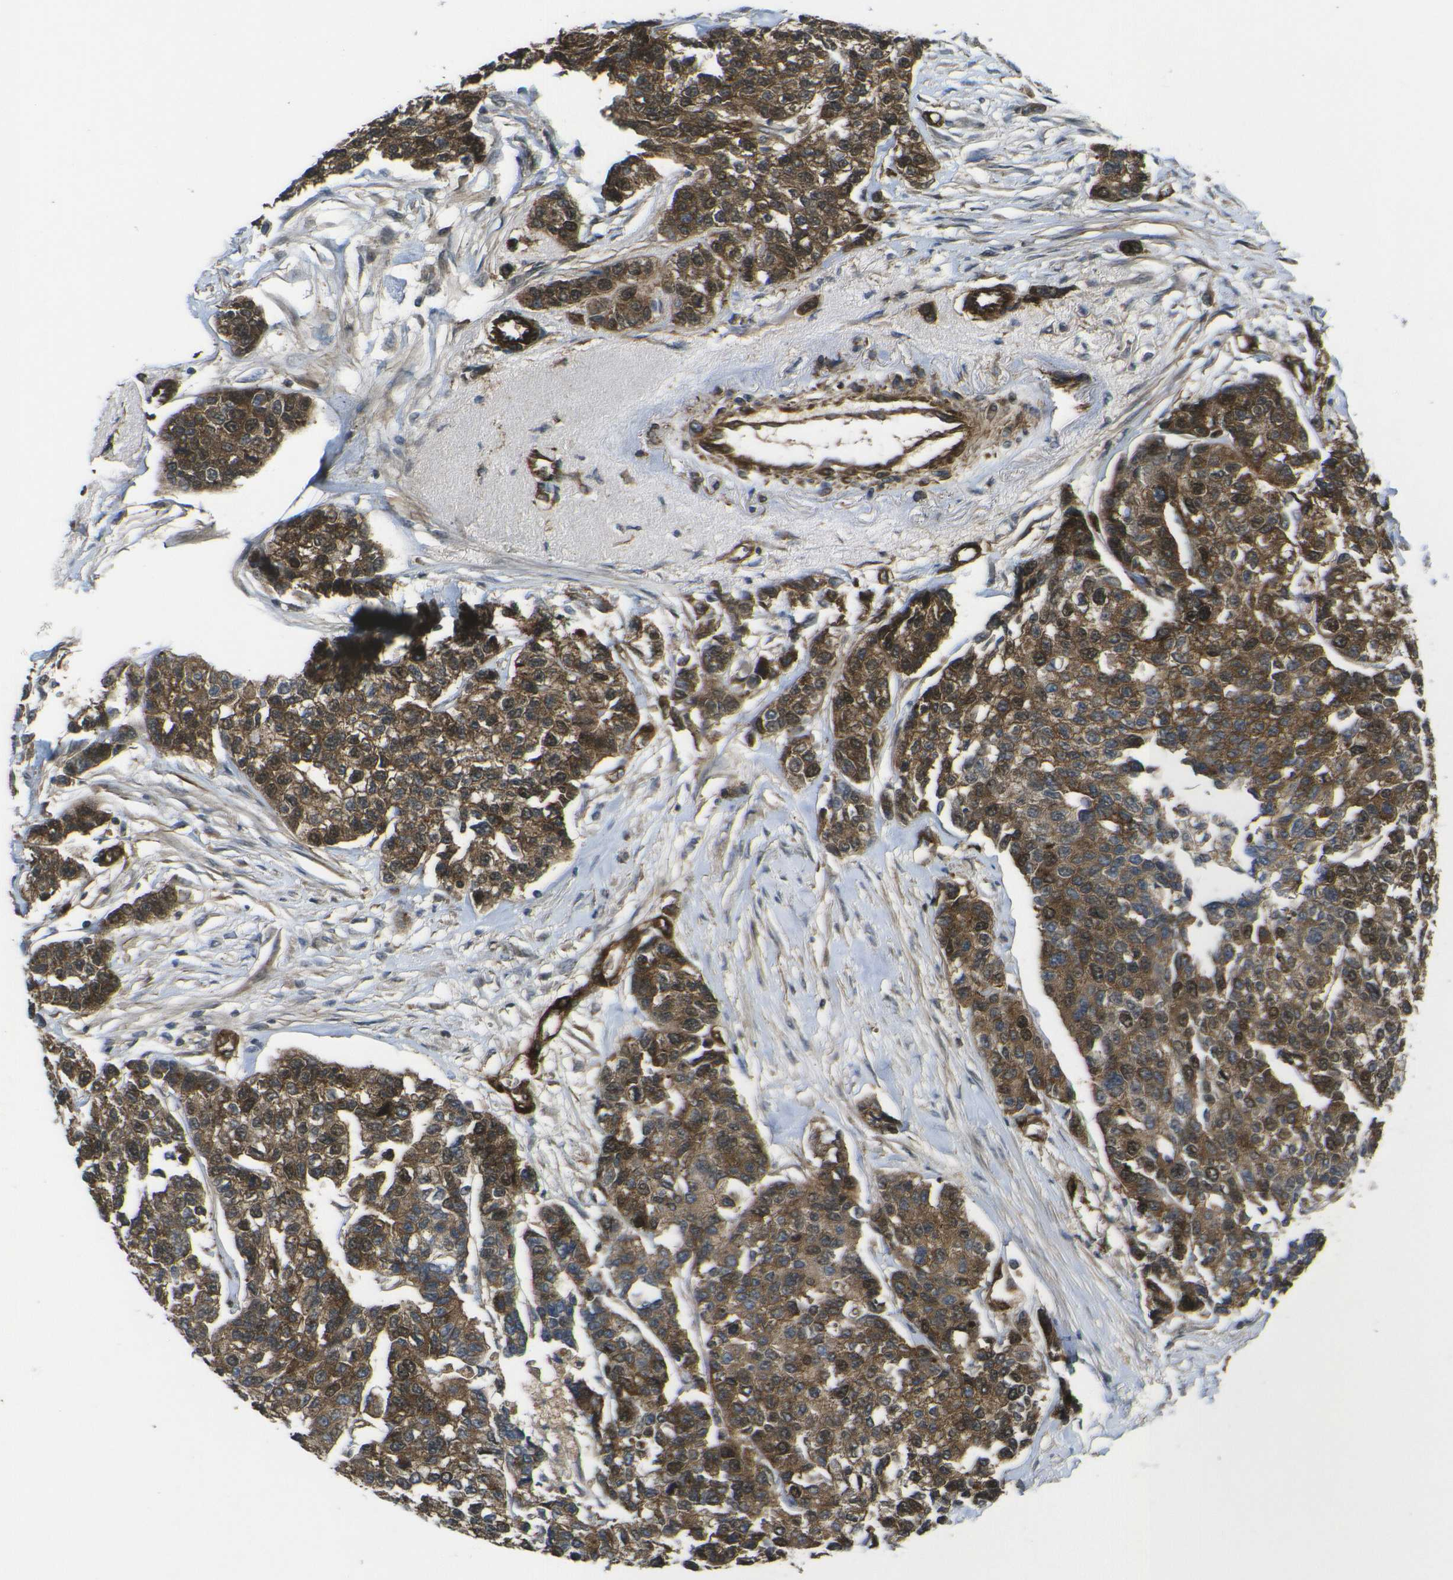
{"staining": {"intensity": "strong", "quantity": ">75%", "location": "cytoplasmic/membranous,nuclear"}, "tissue": "breast cancer", "cell_type": "Tumor cells", "image_type": "cancer", "snomed": [{"axis": "morphology", "description": "Duct carcinoma"}, {"axis": "topography", "description": "Breast"}], "caption": "An image of human breast cancer (infiltrating ductal carcinoma) stained for a protein reveals strong cytoplasmic/membranous and nuclear brown staining in tumor cells.", "gene": "ECE1", "patient": {"sex": "female", "age": 51}}